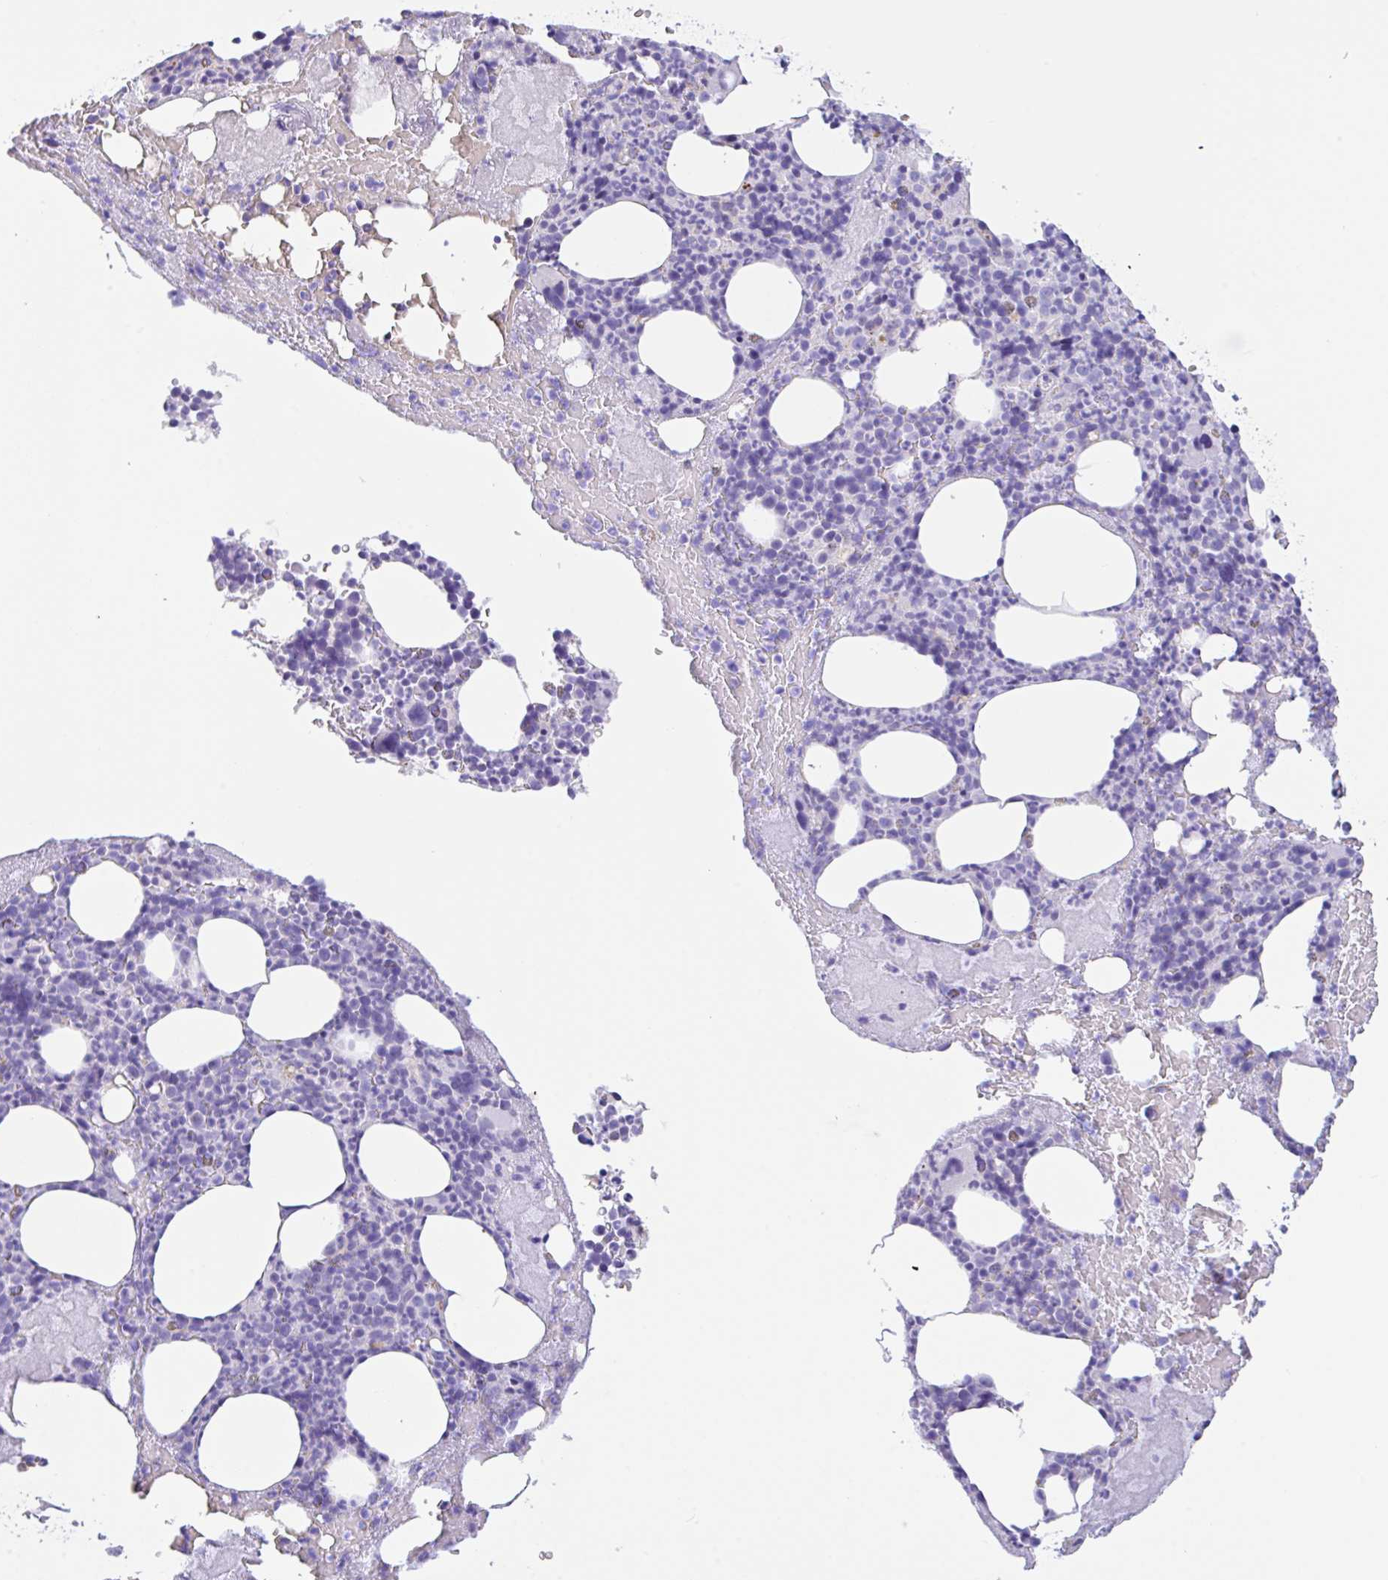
{"staining": {"intensity": "negative", "quantity": "none", "location": "none"}, "tissue": "bone marrow", "cell_type": "Hematopoietic cells", "image_type": "normal", "snomed": [{"axis": "morphology", "description": "Normal tissue, NOS"}, {"axis": "topography", "description": "Bone marrow"}], "caption": "IHC histopathology image of normal bone marrow: human bone marrow stained with DAB (3,3'-diaminobenzidine) reveals no significant protein expression in hematopoietic cells.", "gene": "NDUFAF8", "patient": {"sex": "female", "age": 59}}